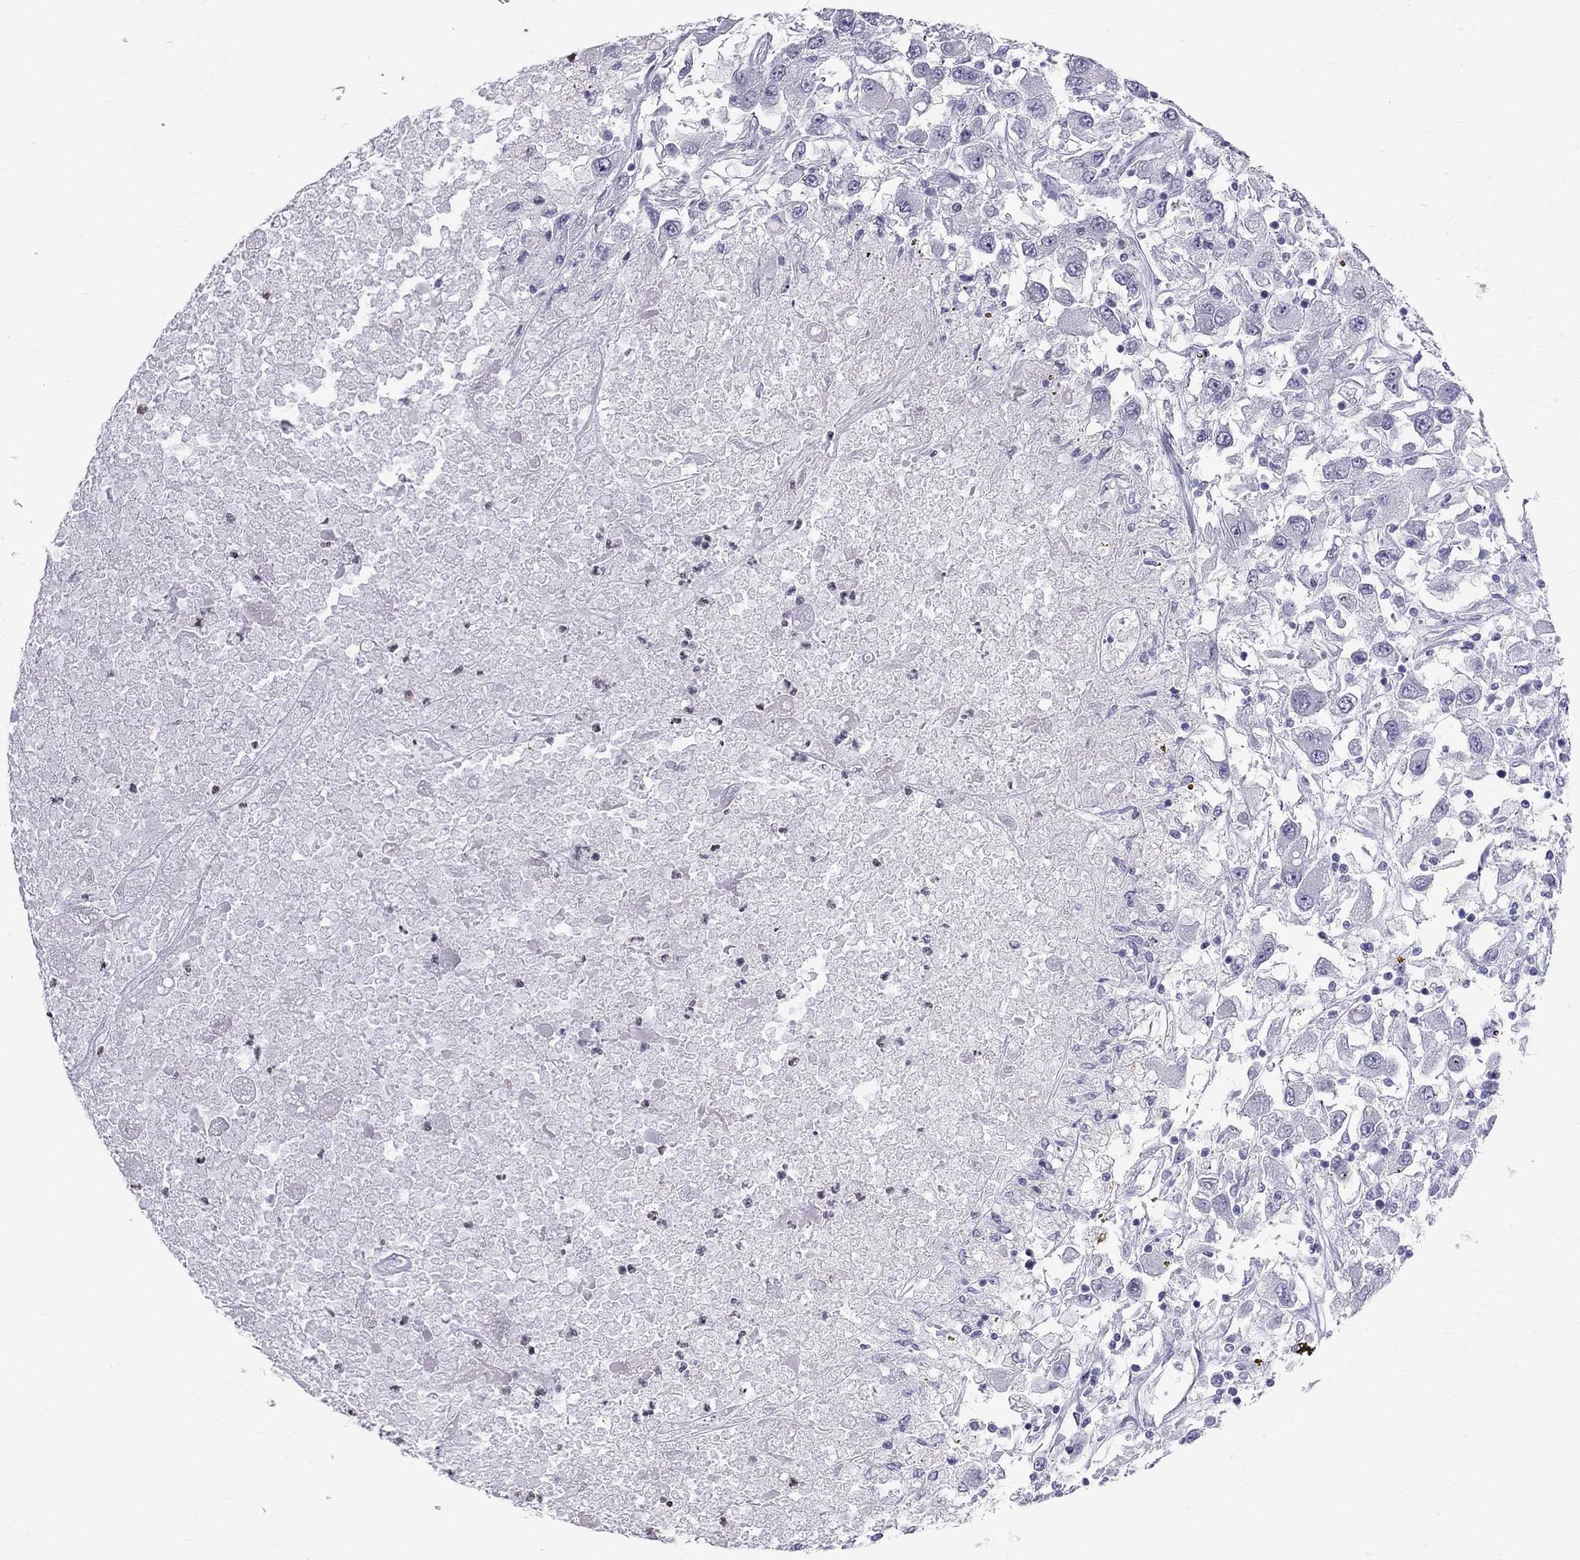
{"staining": {"intensity": "negative", "quantity": "none", "location": "none"}, "tissue": "renal cancer", "cell_type": "Tumor cells", "image_type": "cancer", "snomed": [{"axis": "morphology", "description": "Adenocarcinoma, NOS"}, {"axis": "topography", "description": "Kidney"}], "caption": "Renal adenocarcinoma was stained to show a protein in brown. There is no significant expression in tumor cells.", "gene": "MUC15", "patient": {"sex": "female", "age": 67}}